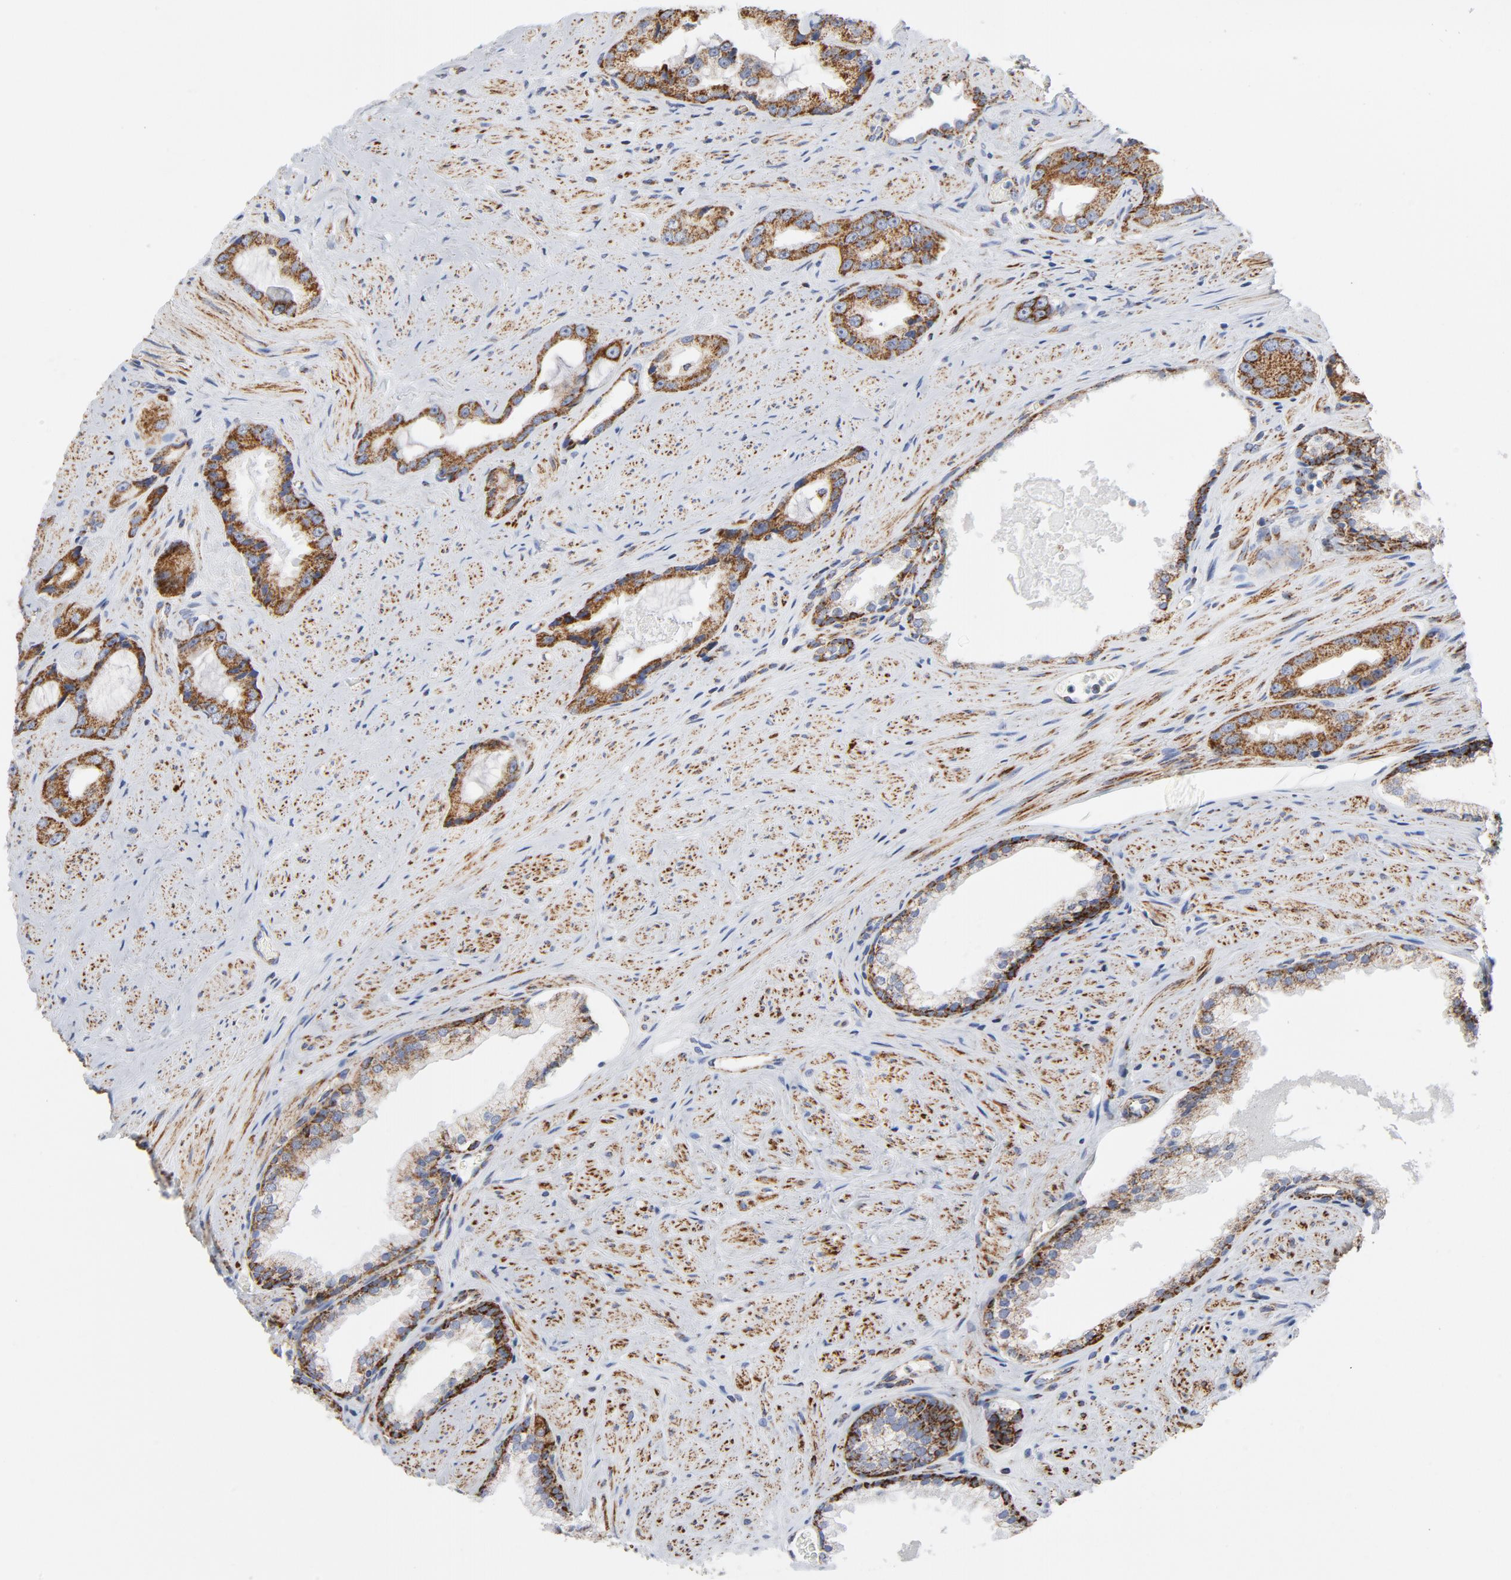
{"staining": {"intensity": "moderate", "quantity": ">75%", "location": "cytoplasmic/membranous"}, "tissue": "prostate cancer", "cell_type": "Tumor cells", "image_type": "cancer", "snomed": [{"axis": "morphology", "description": "Adenocarcinoma, Medium grade"}, {"axis": "topography", "description": "Prostate"}], "caption": "Prostate medium-grade adenocarcinoma was stained to show a protein in brown. There is medium levels of moderate cytoplasmic/membranous staining in about >75% of tumor cells.", "gene": "CYCS", "patient": {"sex": "male", "age": 60}}